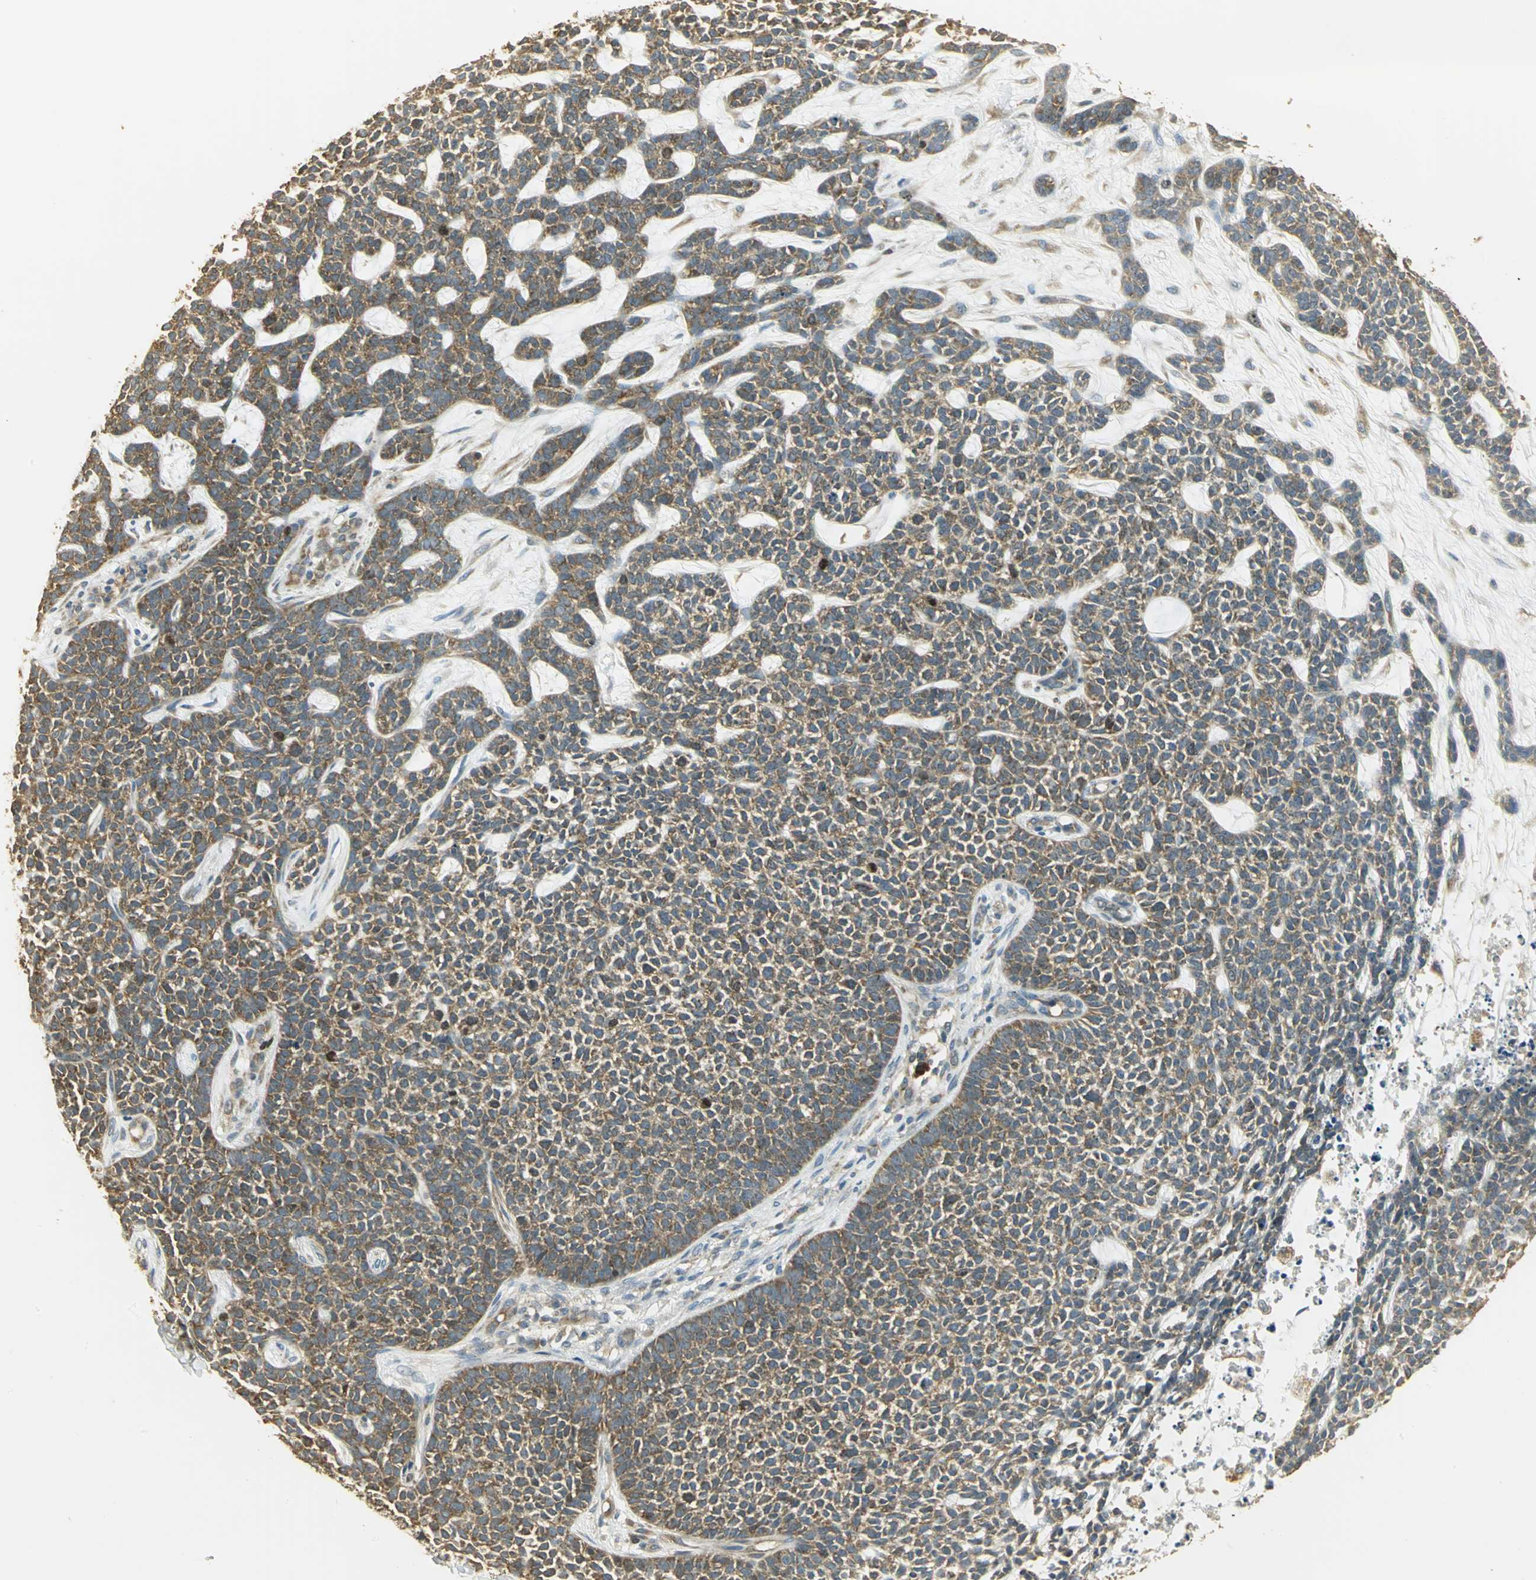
{"staining": {"intensity": "moderate", "quantity": ">75%", "location": "cytoplasmic/membranous"}, "tissue": "skin cancer", "cell_type": "Tumor cells", "image_type": "cancer", "snomed": [{"axis": "morphology", "description": "Basal cell carcinoma"}, {"axis": "topography", "description": "Skin"}], "caption": "Human skin basal cell carcinoma stained with a protein marker reveals moderate staining in tumor cells.", "gene": "RARS1", "patient": {"sex": "female", "age": 84}}